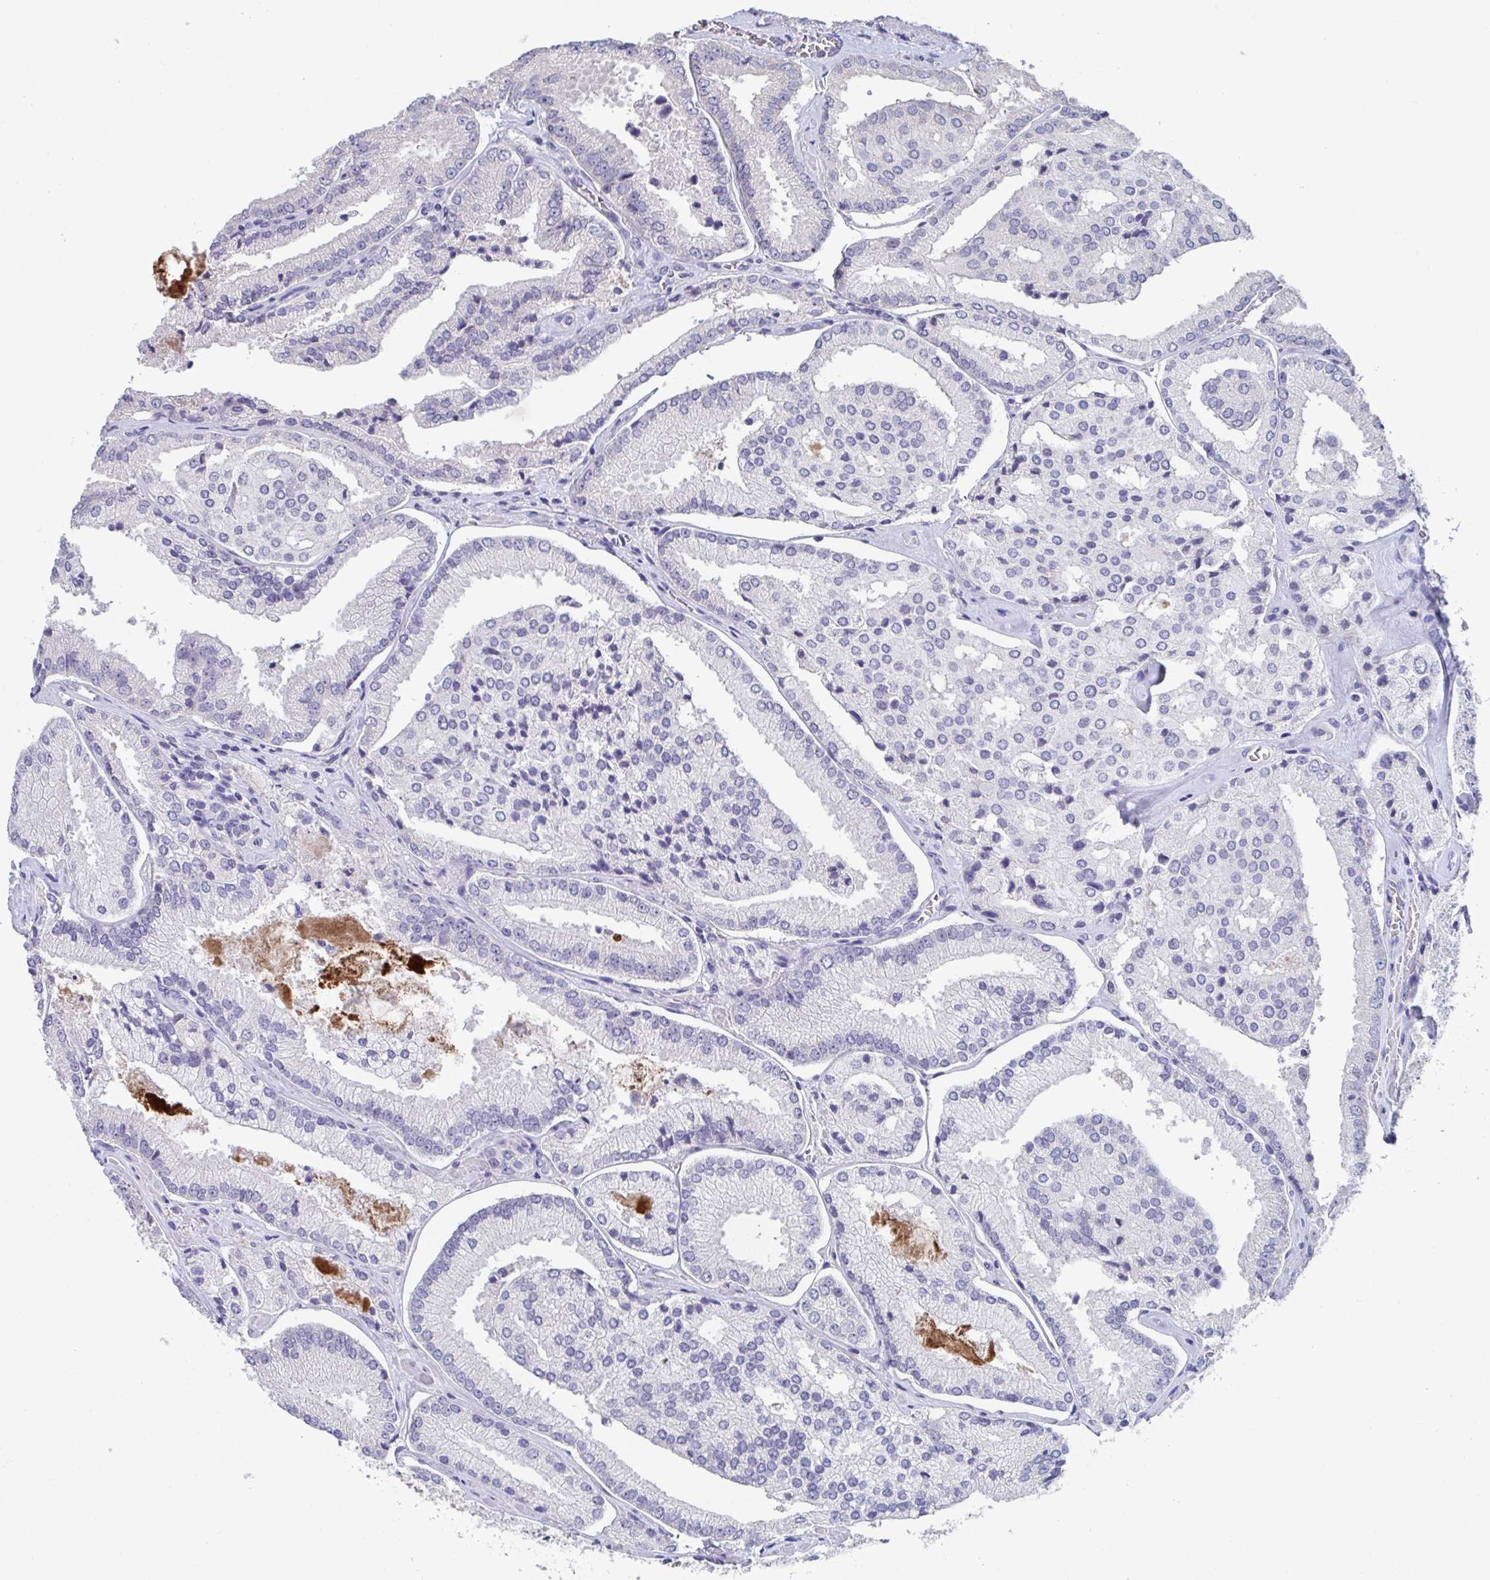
{"staining": {"intensity": "negative", "quantity": "none", "location": "none"}, "tissue": "prostate cancer", "cell_type": "Tumor cells", "image_type": "cancer", "snomed": [{"axis": "morphology", "description": "Adenocarcinoma, High grade"}, {"axis": "topography", "description": "Prostate"}], "caption": "Immunohistochemistry histopathology image of human prostate adenocarcinoma (high-grade) stained for a protein (brown), which shows no staining in tumor cells.", "gene": "LRRC58", "patient": {"sex": "male", "age": 73}}